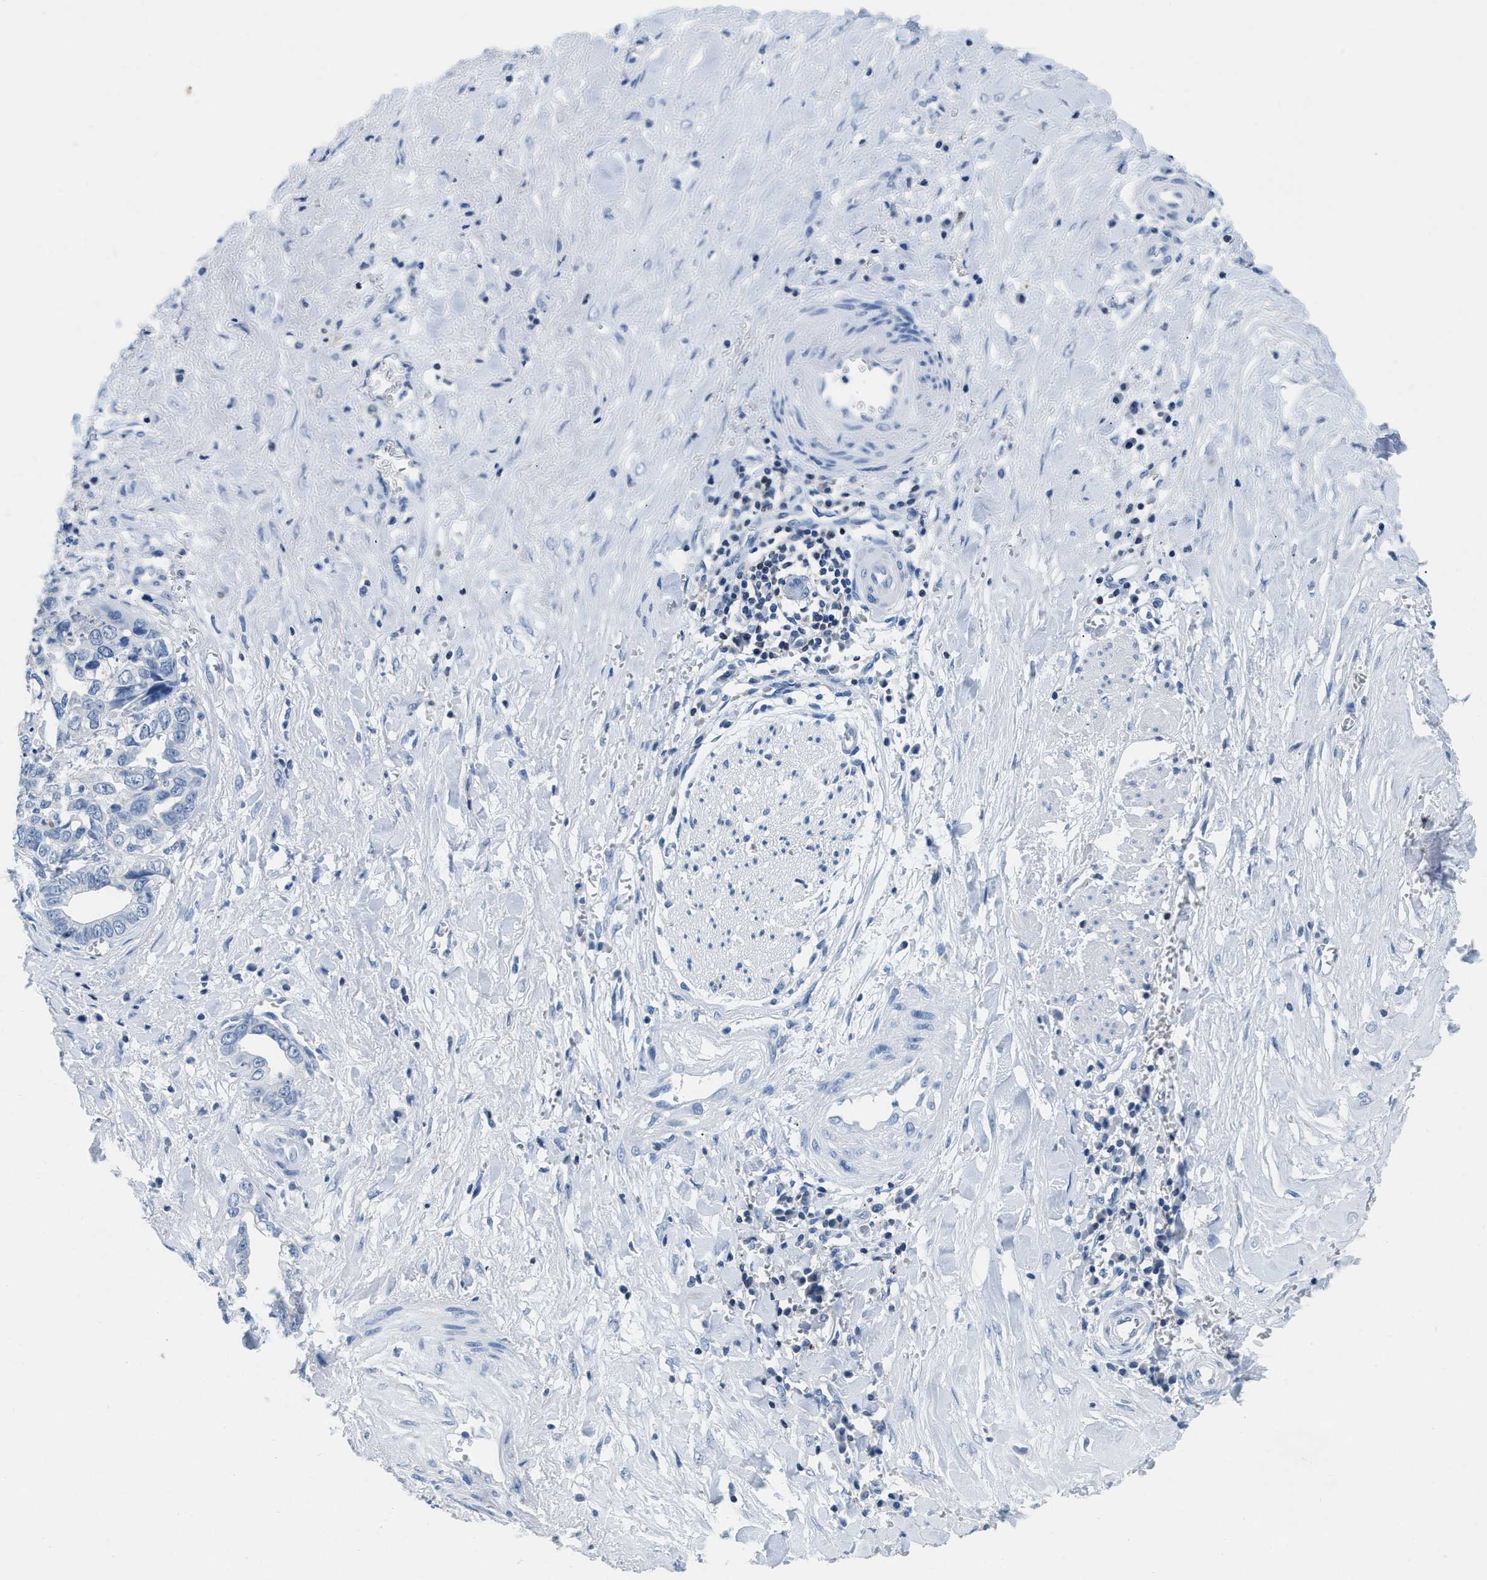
{"staining": {"intensity": "negative", "quantity": "none", "location": "none"}, "tissue": "liver cancer", "cell_type": "Tumor cells", "image_type": "cancer", "snomed": [{"axis": "morphology", "description": "Cholangiocarcinoma"}, {"axis": "topography", "description": "Liver"}], "caption": "This photomicrograph is of liver cancer (cholangiocarcinoma) stained with immunohistochemistry to label a protein in brown with the nuclei are counter-stained blue. There is no staining in tumor cells.", "gene": "NFATC2", "patient": {"sex": "female", "age": 79}}